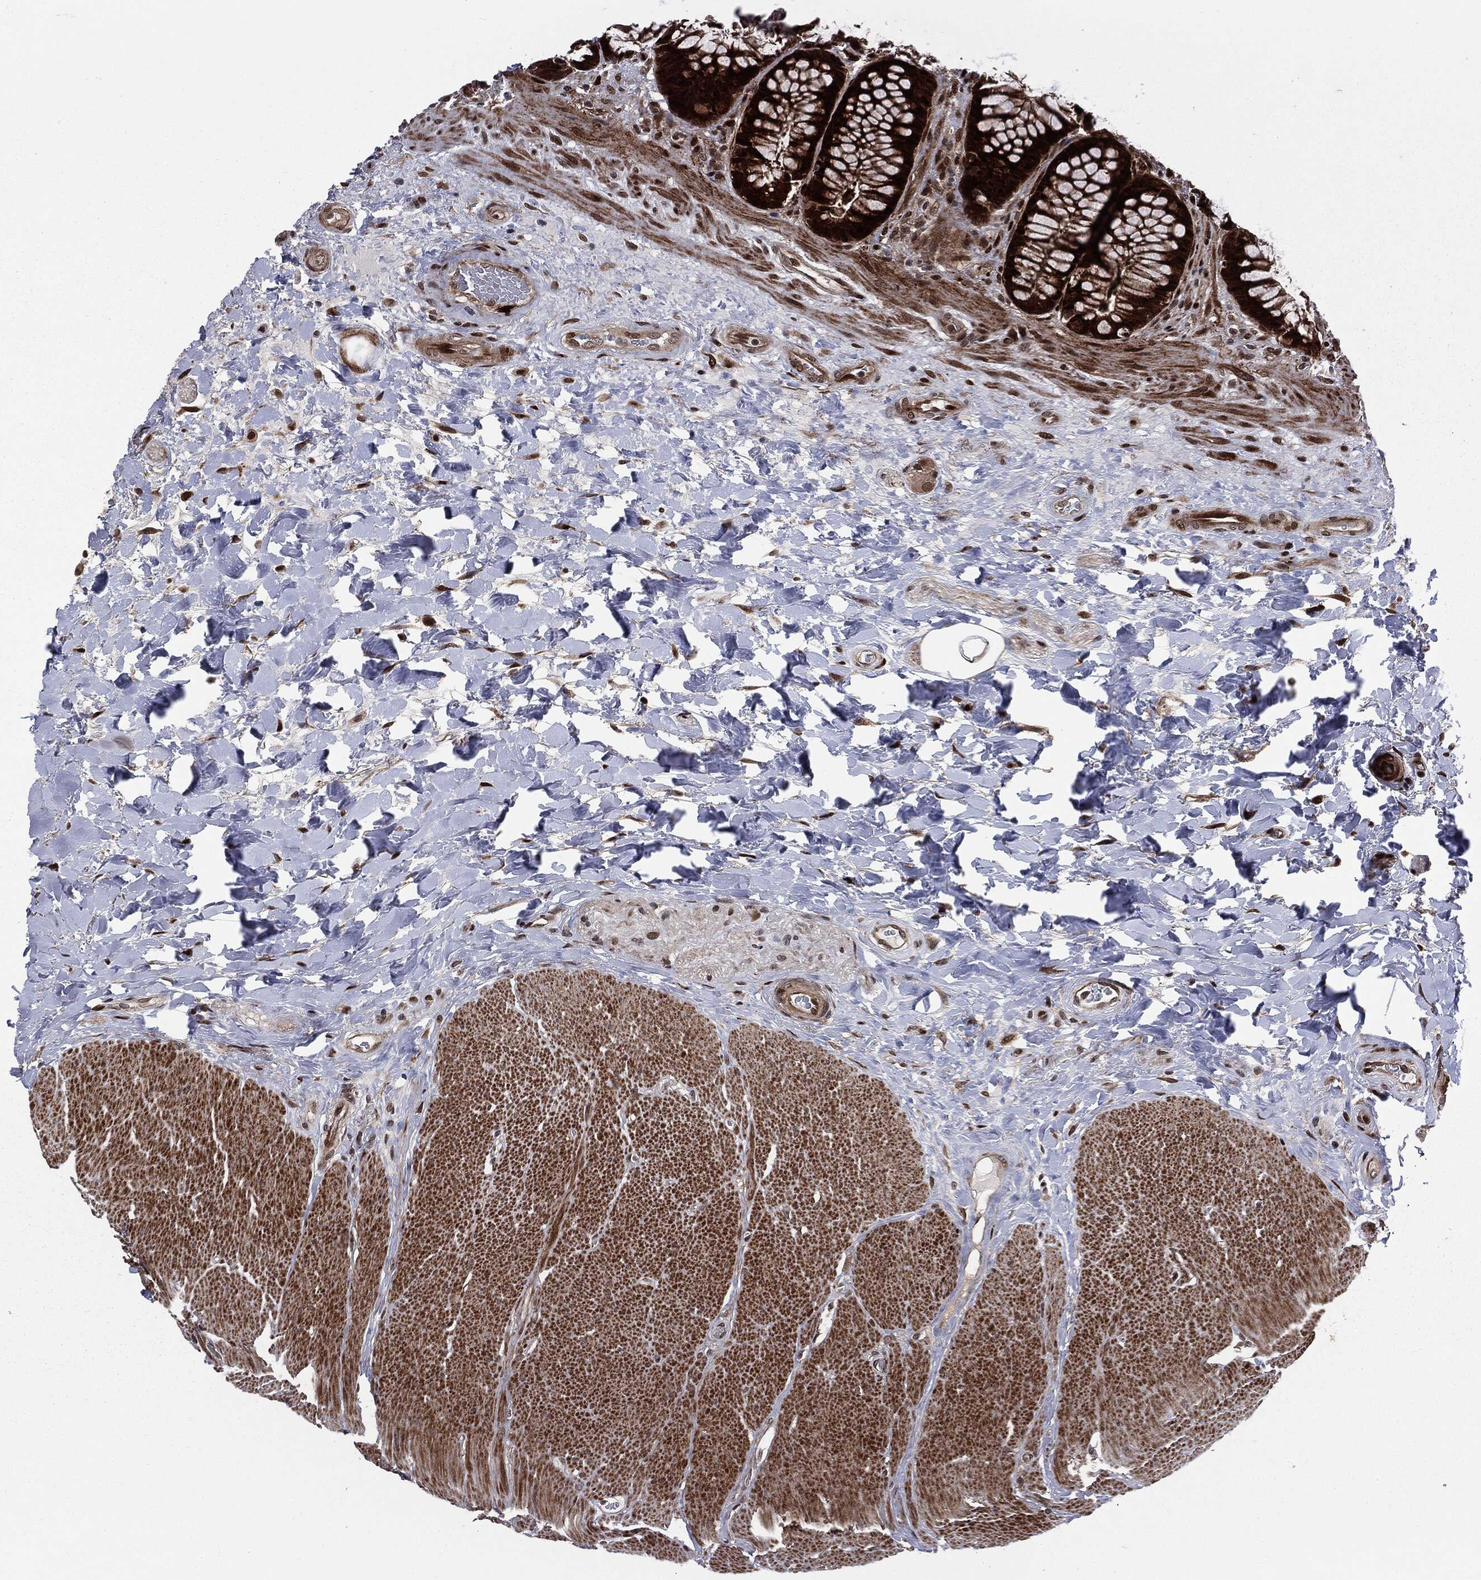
{"staining": {"intensity": "strong", "quantity": ">75%", "location": "cytoplasmic/membranous,nuclear"}, "tissue": "rectum", "cell_type": "Glandular cells", "image_type": "normal", "snomed": [{"axis": "morphology", "description": "Normal tissue, NOS"}, {"axis": "topography", "description": "Rectum"}], "caption": "Immunohistochemical staining of benign human rectum shows high levels of strong cytoplasmic/membranous,nuclear expression in about >75% of glandular cells.", "gene": "SMAD4", "patient": {"sex": "female", "age": 58}}